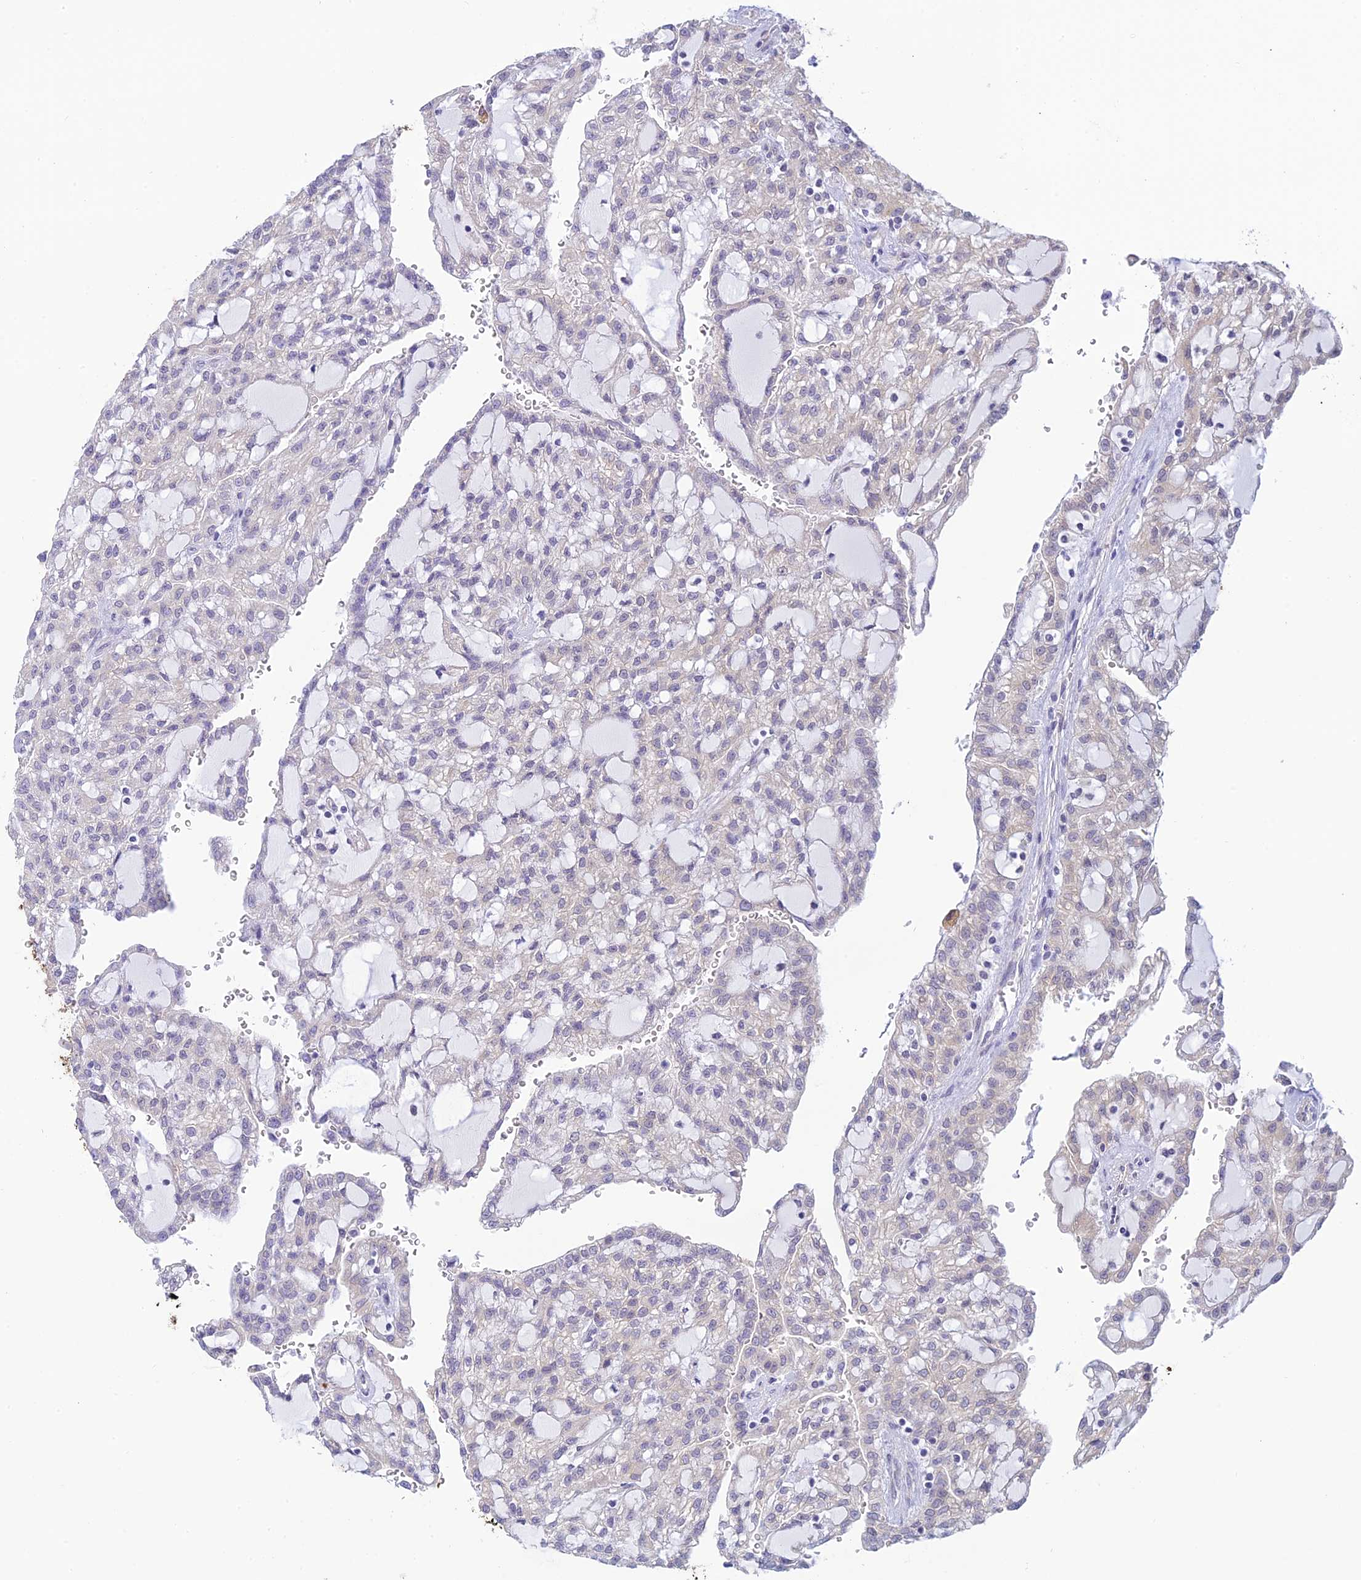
{"staining": {"intensity": "negative", "quantity": "none", "location": "none"}, "tissue": "renal cancer", "cell_type": "Tumor cells", "image_type": "cancer", "snomed": [{"axis": "morphology", "description": "Adenocarcinoma, NOS"}, {"axis": "topography", "description": "Kidney"}], "caption": "Protein analysis of renal cancer (adenocarcinoma) reveals no significant staining in tumor cells.", "gene": "SKIC8", "patient": {"sex": "male", "age": 63}}